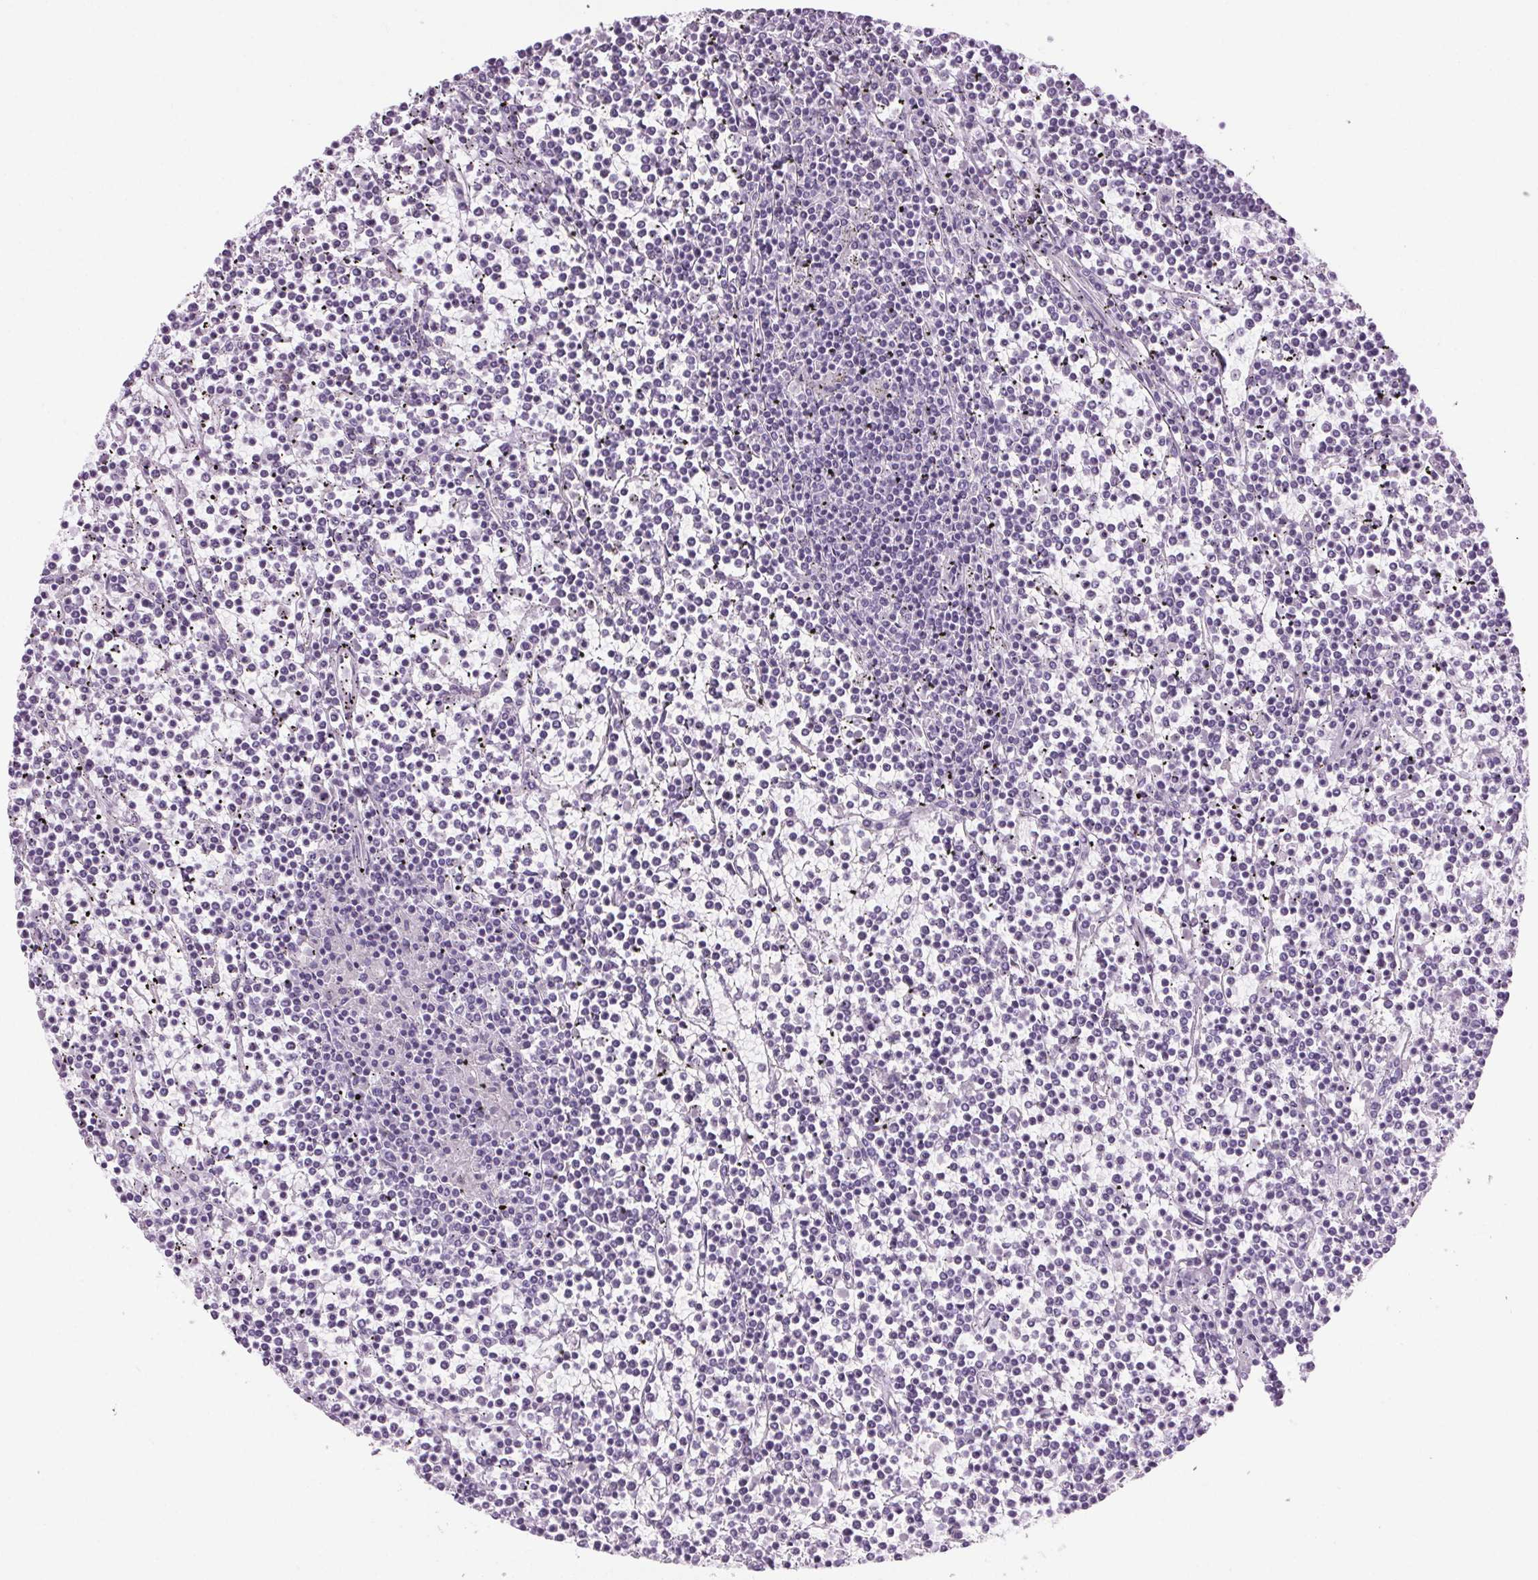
{"staining": {"intensity": "negative", "quantity": "none", "location": "none"}, "tissue": "lymphoma", "cell_type": "Tumor cells", "image_type": "cancer", "snomed": [{"axis": "morphology", "description": "Malignant lymphoma, non-Hodgkin's type, Low grade"}, {"axis": "topography", "description": "Spleen"}], "caption": "This is an immunohistochemistry (IHC) histopathology image of malignant lymphoma, non-Hodgkin's type (low-grade). There is no staining in tumor cells.", "gene": "LRP2", "patient": {"sex": "female", "age": 19}}